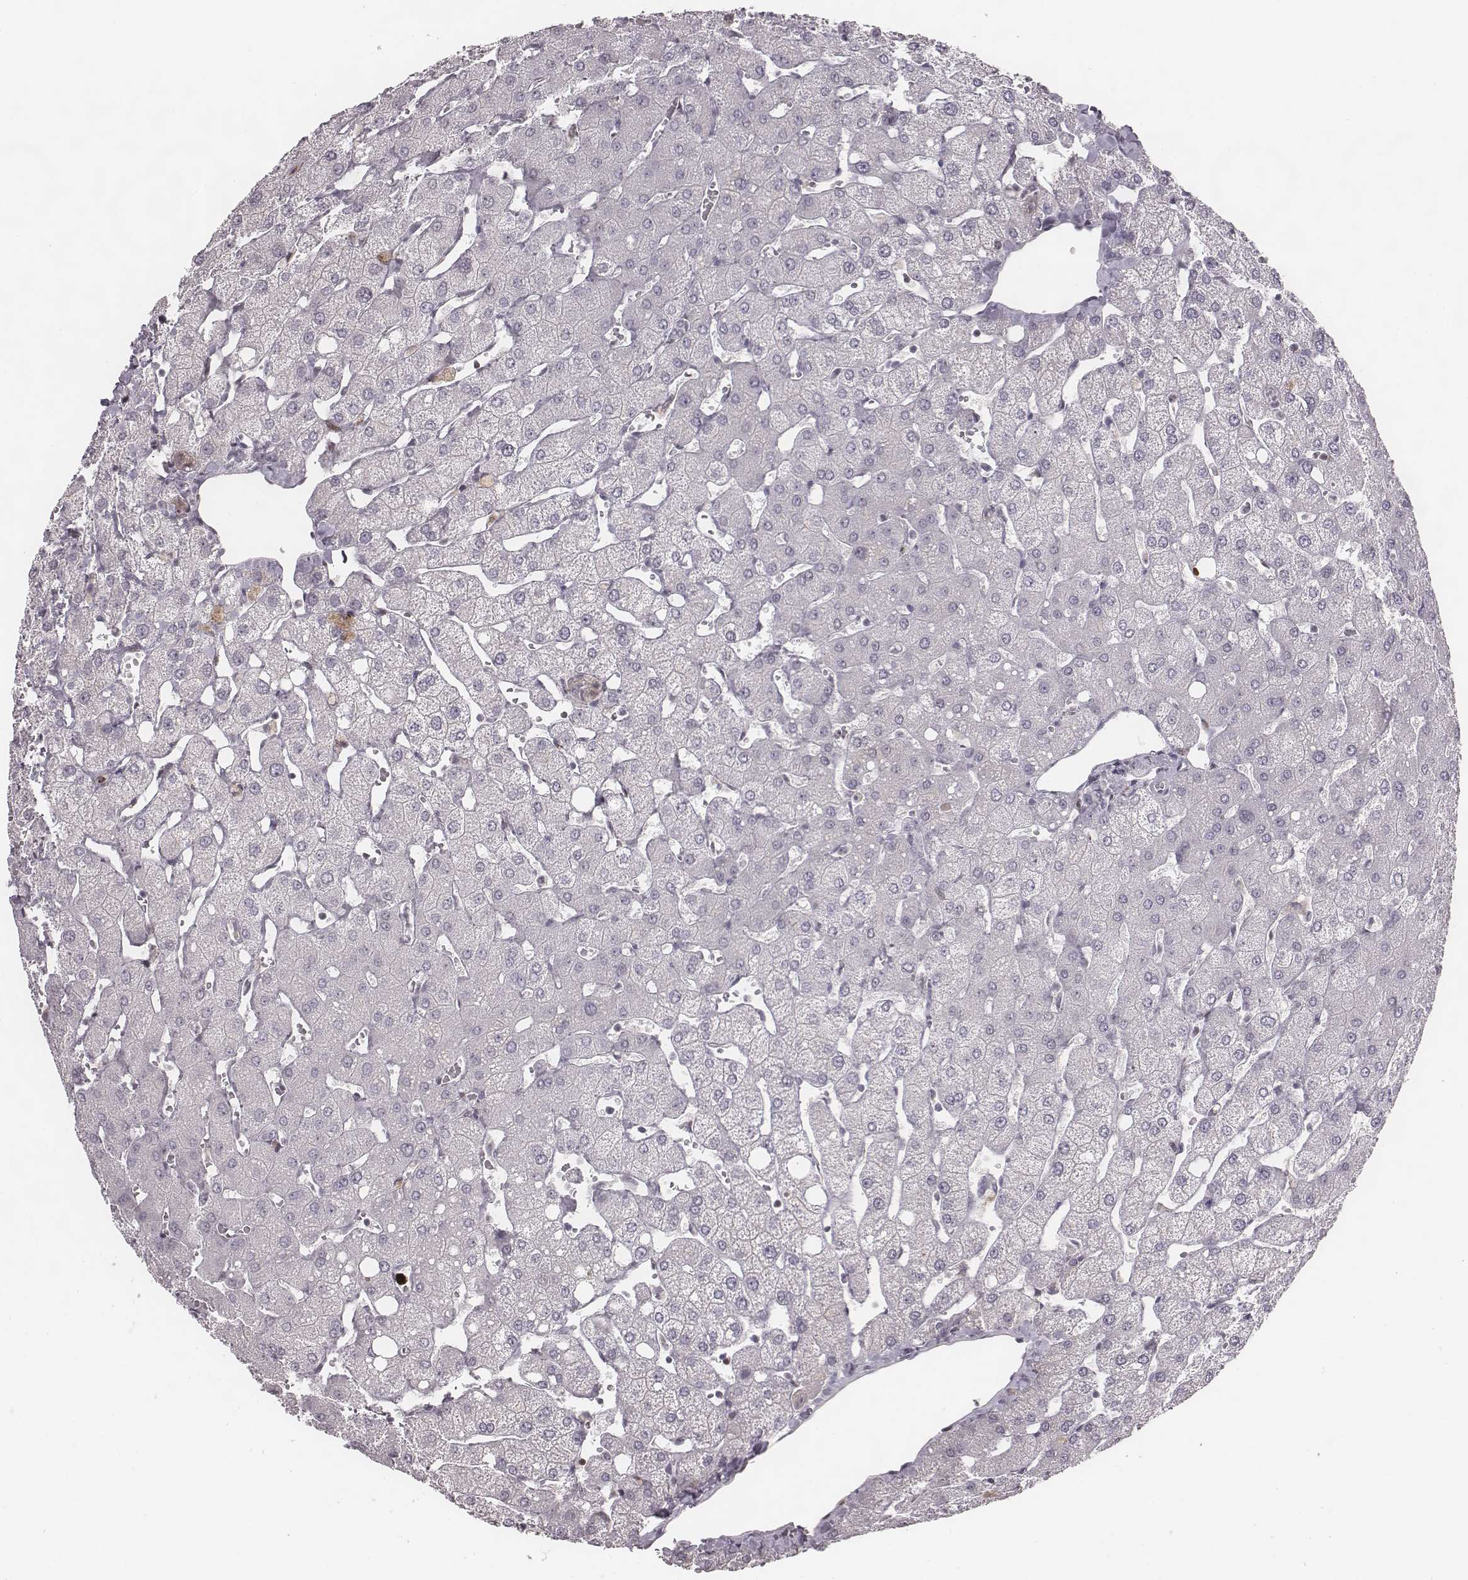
{"staining": {"intensity": "negative", "quantity": "none", "location": "none"}, "tissue": "liver", "cell_type": "Cholangiocytes", "image_type": "normal", "snomed": [{"axis": "morphology", "description": "Normal tissue, NOS"}, {"axis": "topography", "description": "Liver"}], "caption": "The image shows no staining of cholangiocytes in unremarkable liver.", "gene": "NDC1", "patient": {"sex": "female", "age": 54}}